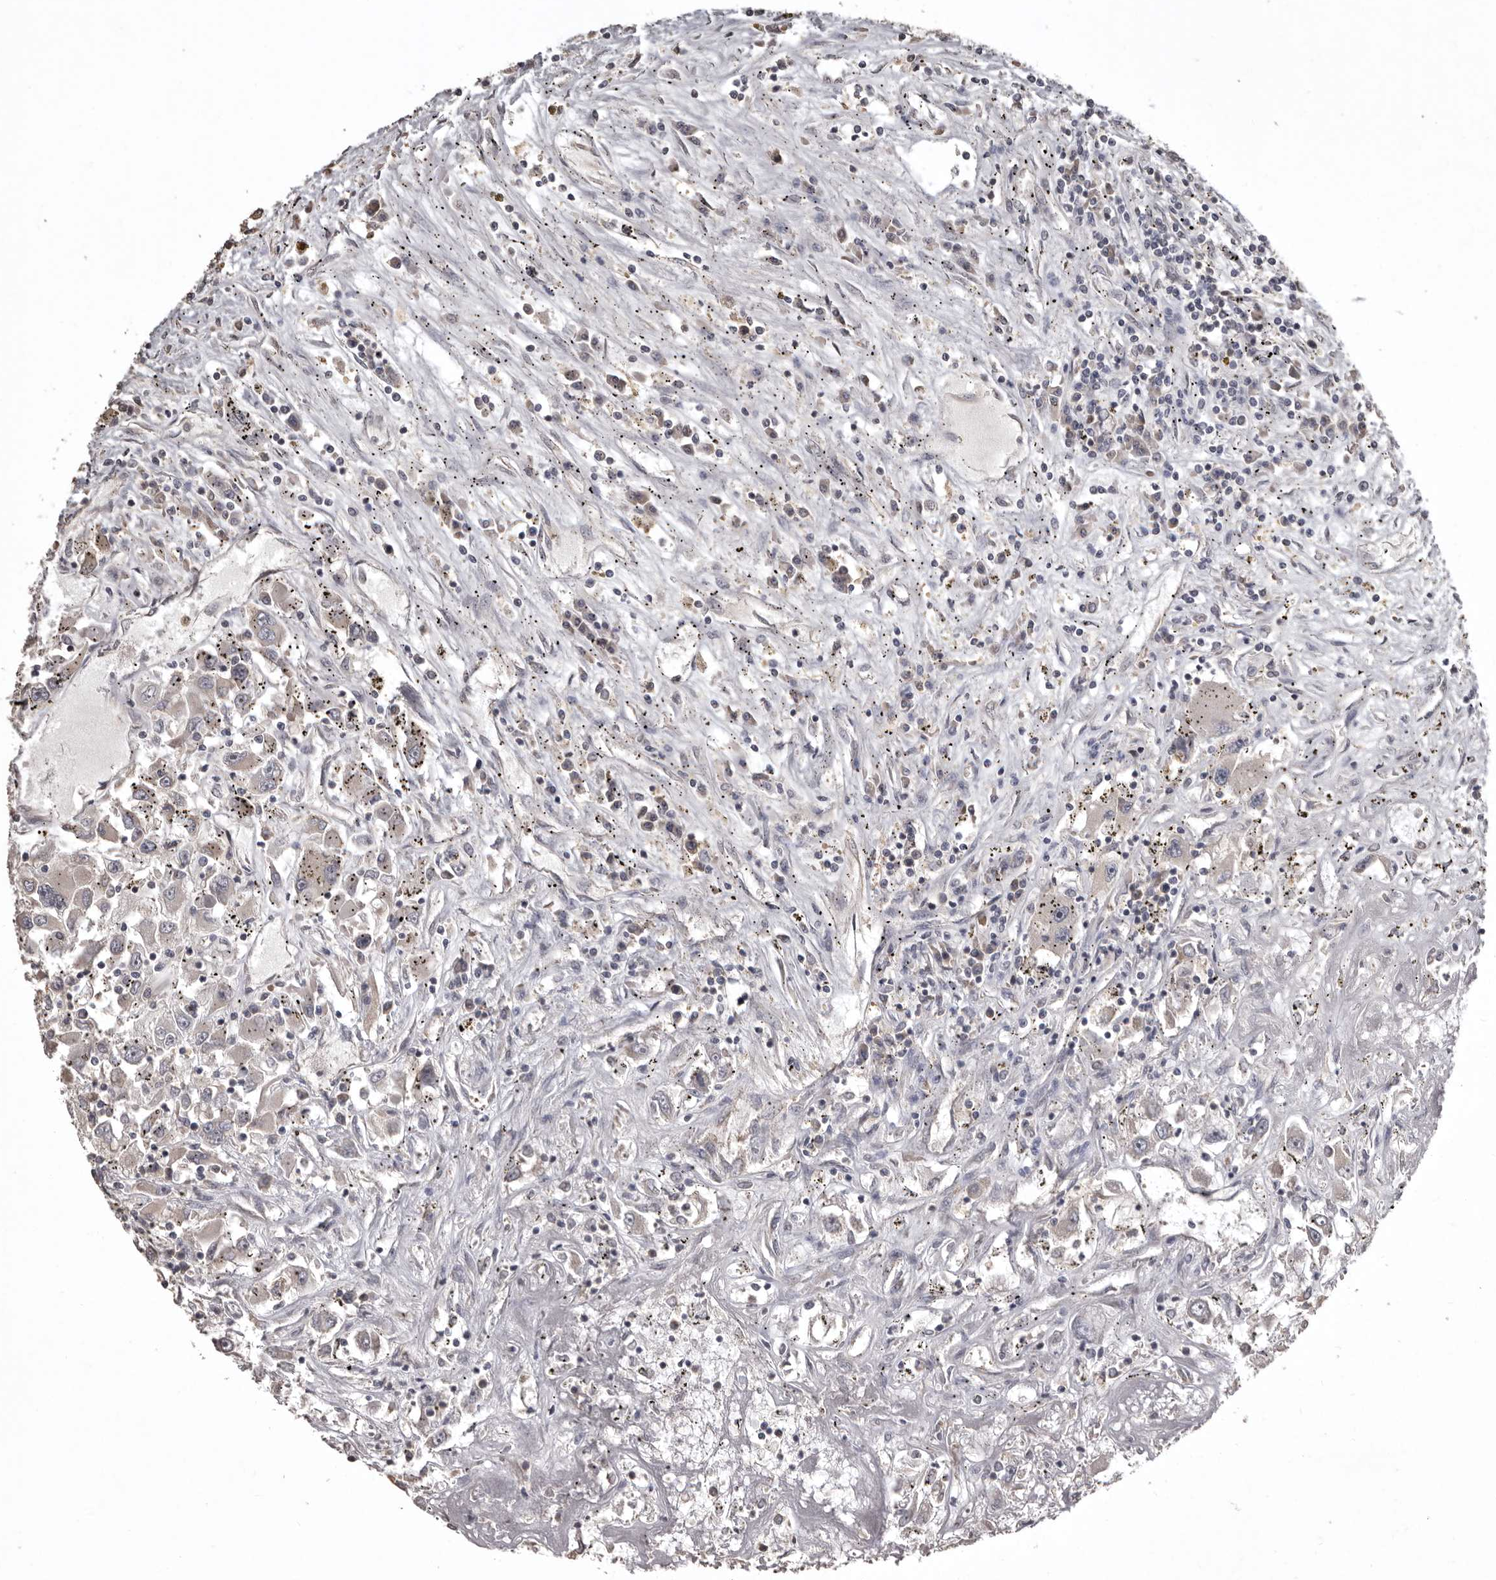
{"staining": {"intensity": "negative", "quantity": "none", "location": "none"}, "tissue": "renal cancer", "cell_type": "Tumor cells", "image_type": "cancer", "snomed": [{"axis": "morphology", "description": "Adenocarcinoma, NOS"}, {"axis": "topography", "description": "Kidney"}], "caption": "A high-resolution micrograph shows immunohistochemistry staining of adenocarcinoma (renal), which displays no significant positivity in tumor cells.", "gene": "DARS1", "patient": {"sex": "female", "age": 52}}